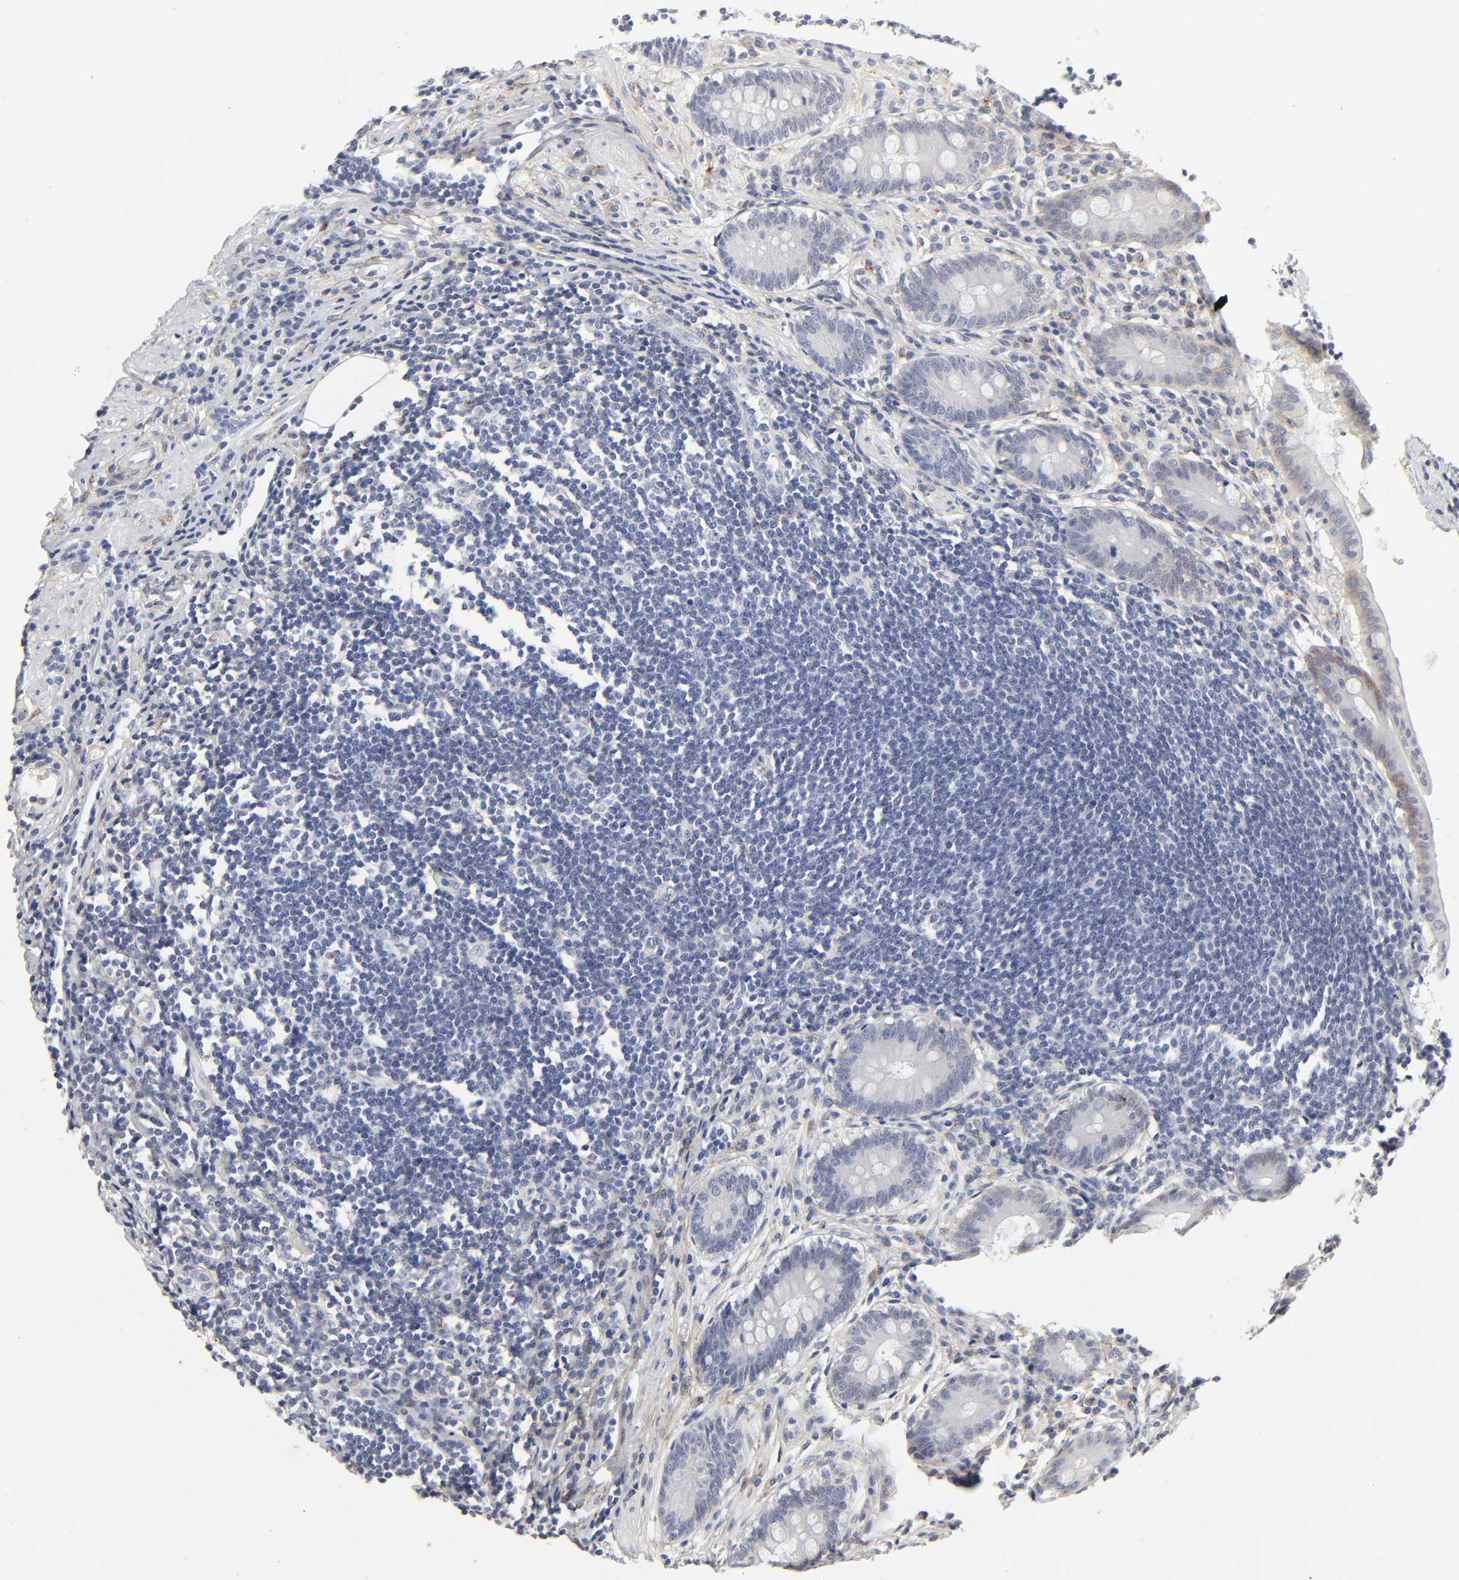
{"staining": {"intensity": "negative", "quantity": "none", "location": "none"}, "tissue": "appendix", "cell_type": "Glandular cells", "image_type": "normal", "snomed": [{"axis": "morphology", "description": "Normal tissue, NOS"}, {"axis": "topography", "description": "Appendix"}], "caption": "A high-resolution image shows IHC staining of unremarkable appendix, which demonstrates no significant positivity in glandular cells.", "gene": "LRP1", "patient": {"sex": "female", "age": 50}}